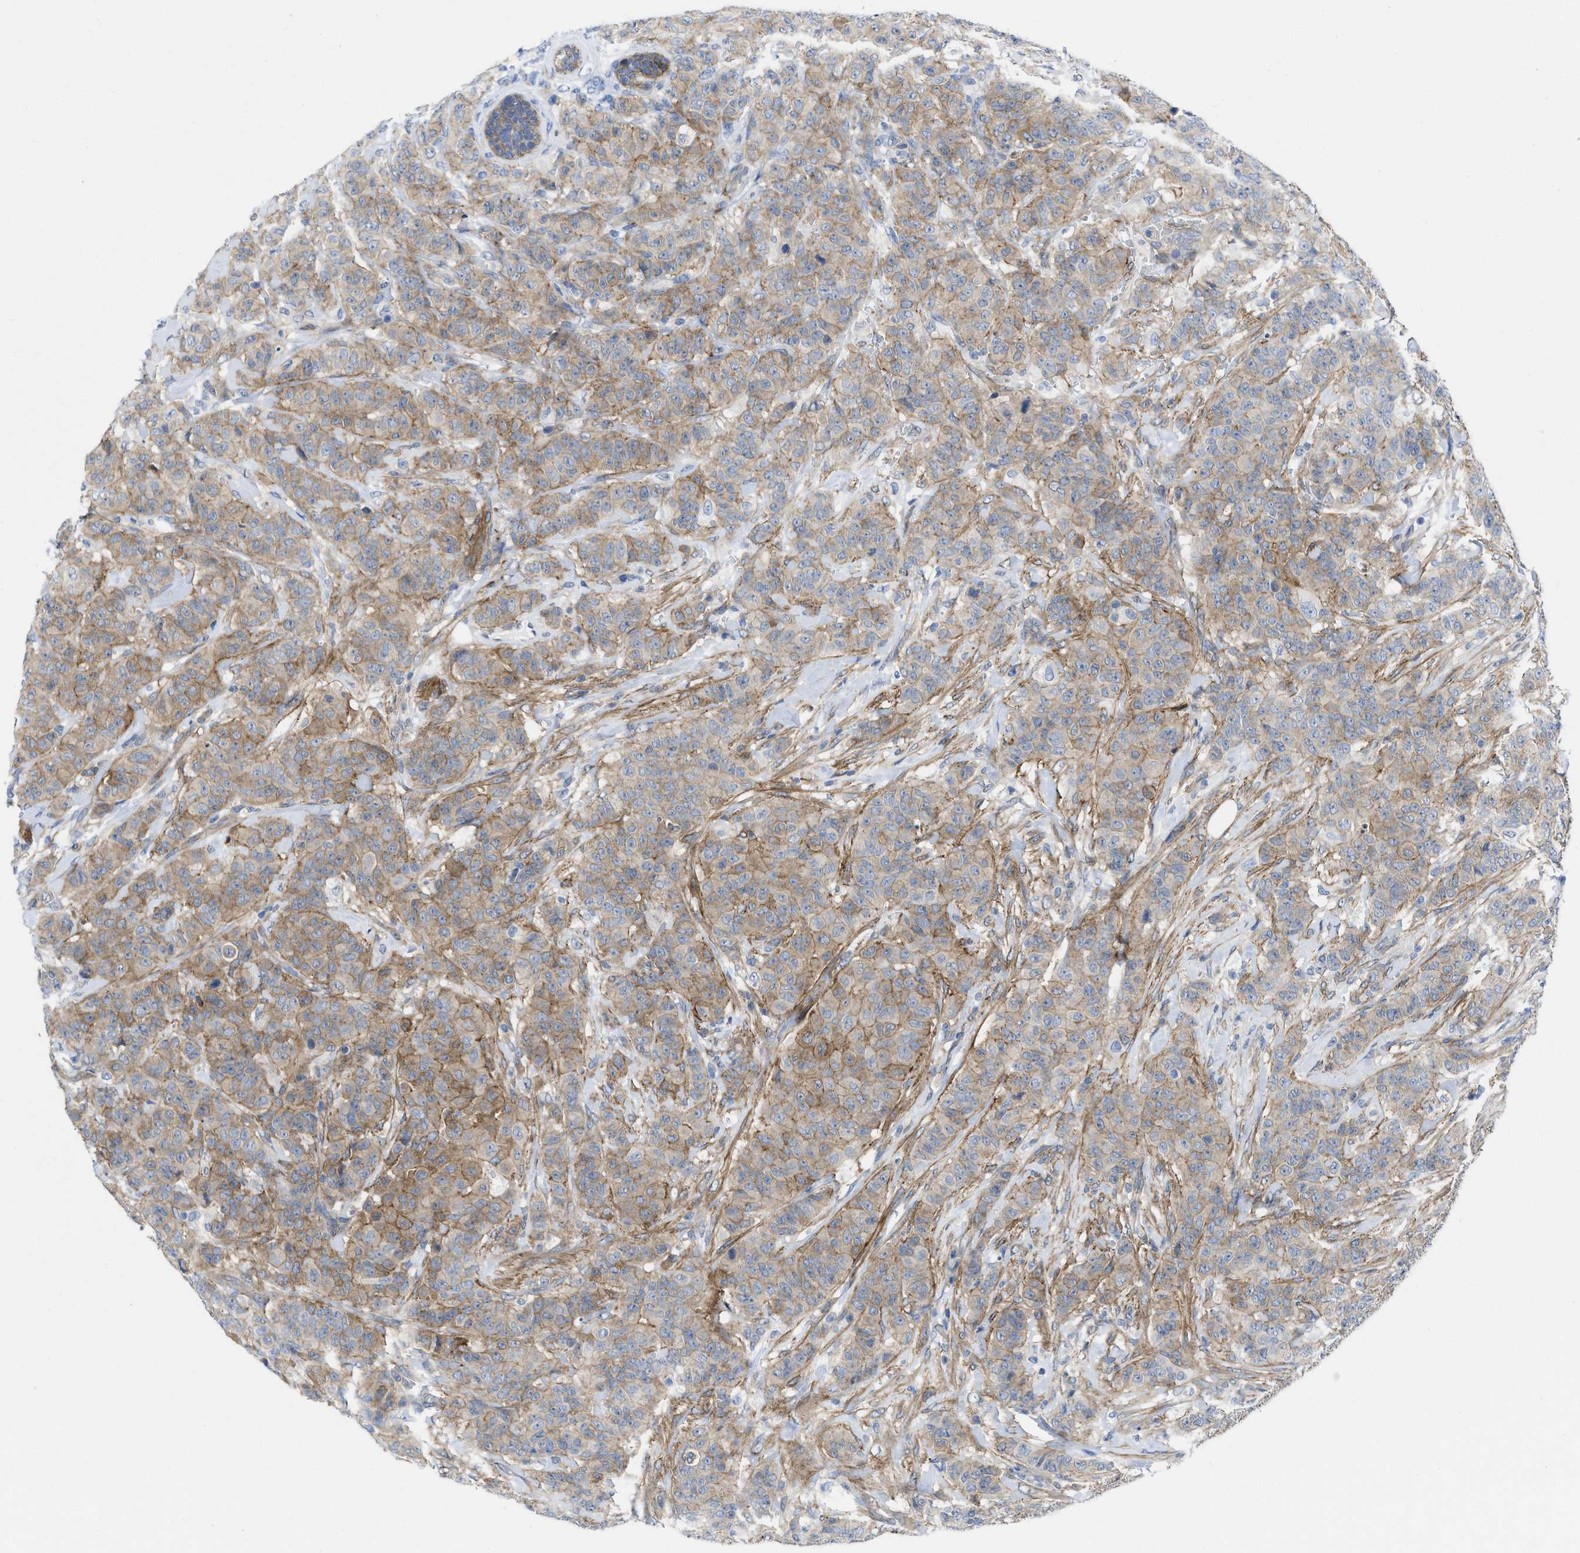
{"staining": {"intensity": "moderate", "quantity": ">75%", "location": "cytoplasmic/membranous"}, "tissue": "breast cancer", "cell_type": "Tumor cells", "image_type": "cancer", "snomed": [{"axis": "morphology", "description": "Normal tissue, NOS"}, {"axis": "morphology", "description": "Duct carcinoma"}, {"axis": "topography", "description": "Breast"}], "caption": "Protein analysis of breast cancer (invasive ductal carcinoma) tissue shows moderate cytoplasmic/membranous positivity in approximately >75% of tumor cells. Immunohistochemistry (ihc) stains the protein in brown and the nuclei are stained blue.", "gene": "PDLIM5", "patient": {"sex": "female", "age": 40}}